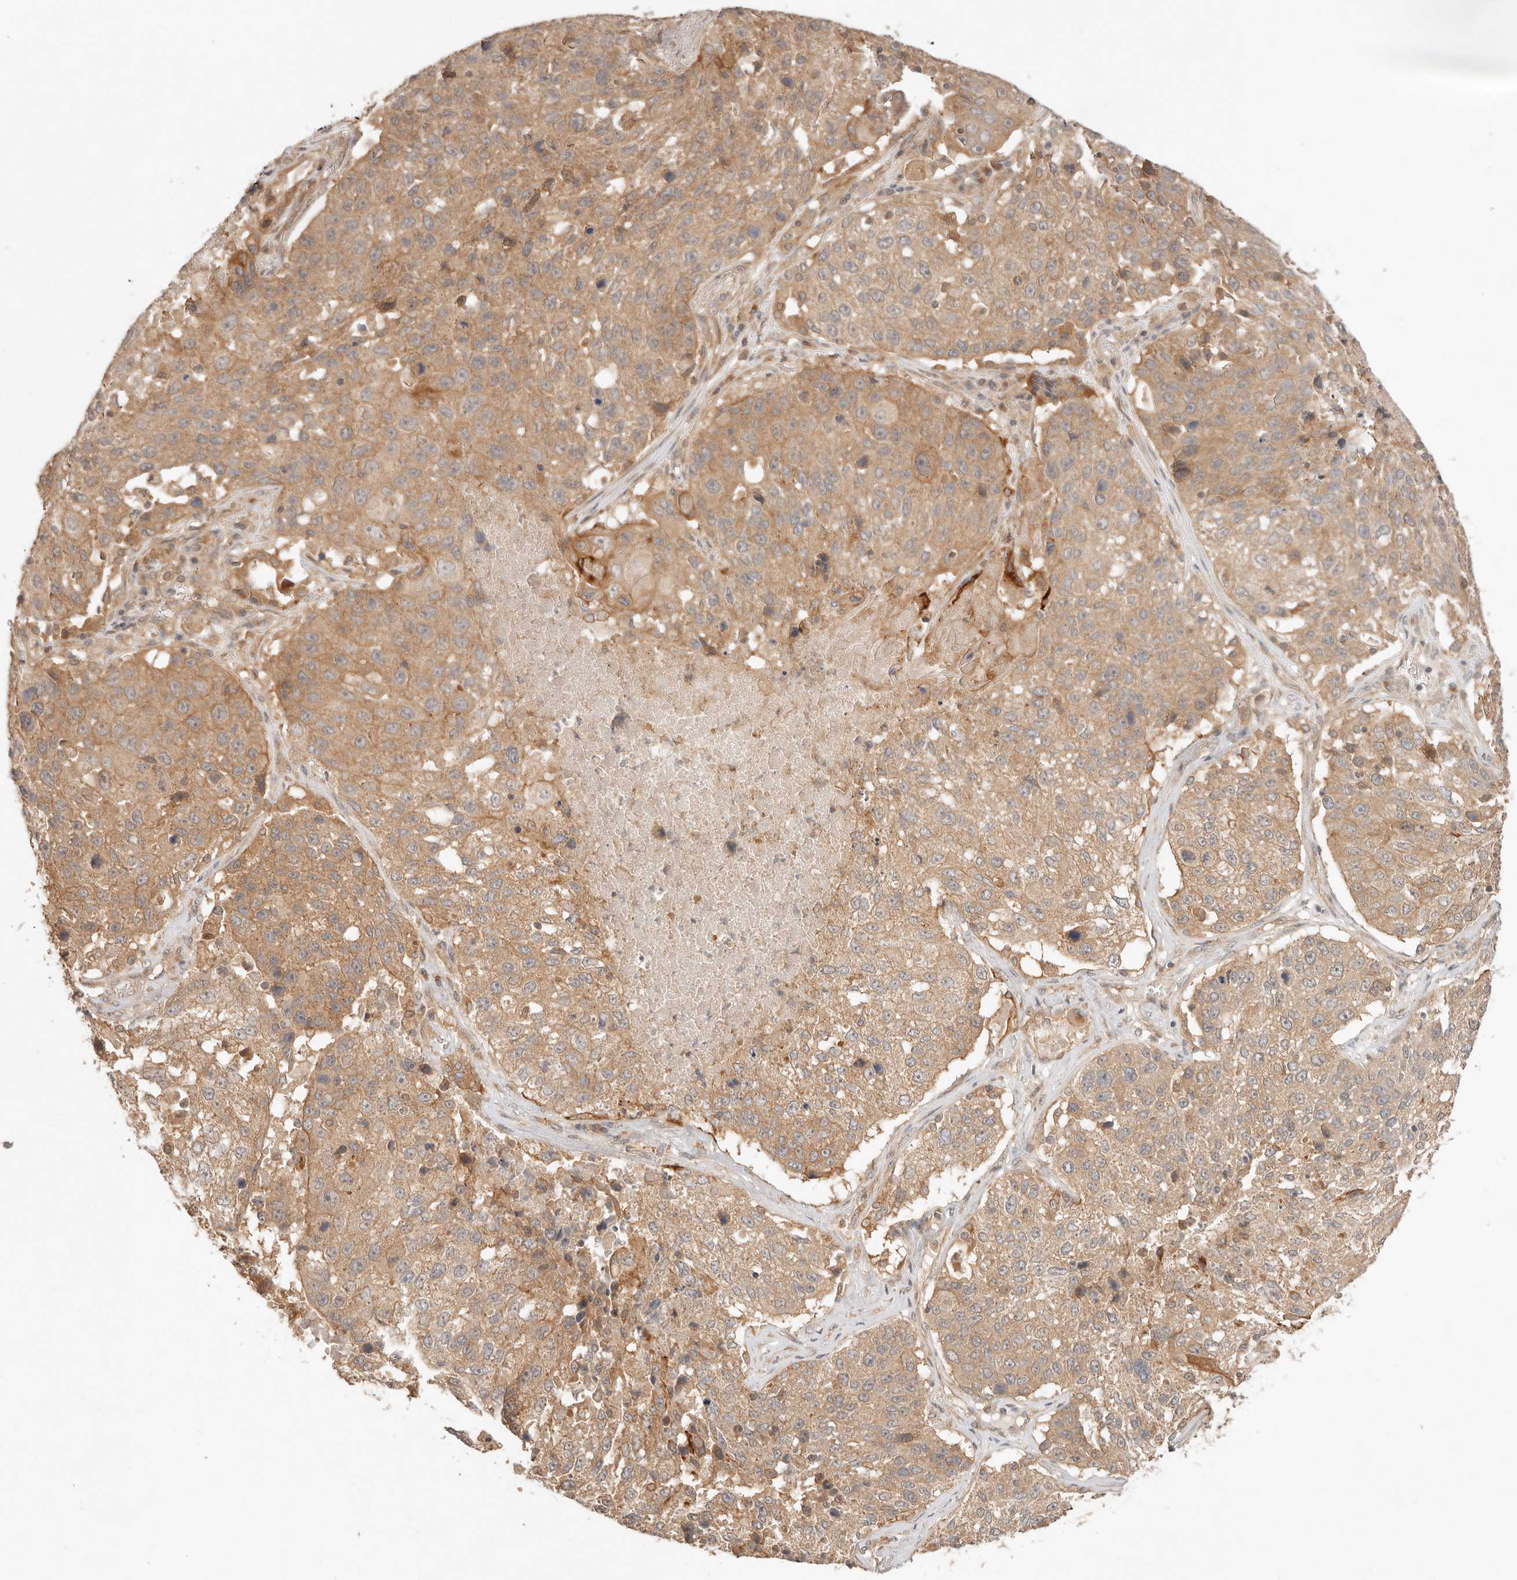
{"staining": {"intensity": "moderate", "quantity": ">75%", "location": "cytoplasmic/membranous"}, "tissue": "lung cancer", "cell_type": "Tumor cells", "image_type": "cancer", "snomed": [{"axis": "morphology", "description": "Squamous cell carcinoma, NOS"}, {"axis": "topography", "description": "Lung"}], "caption": "Tumor cells display moderate cytoplasmic/membranous staining in about >75% of cells in lung squamous cell carcinoma. The protein of interest is stained brown, and the nuclei are stained in blue (DAB IHC with brightfield microscopy, high magnification).", "gene": "HECTD3", "patient": {"sex": "male", "age": 61}}